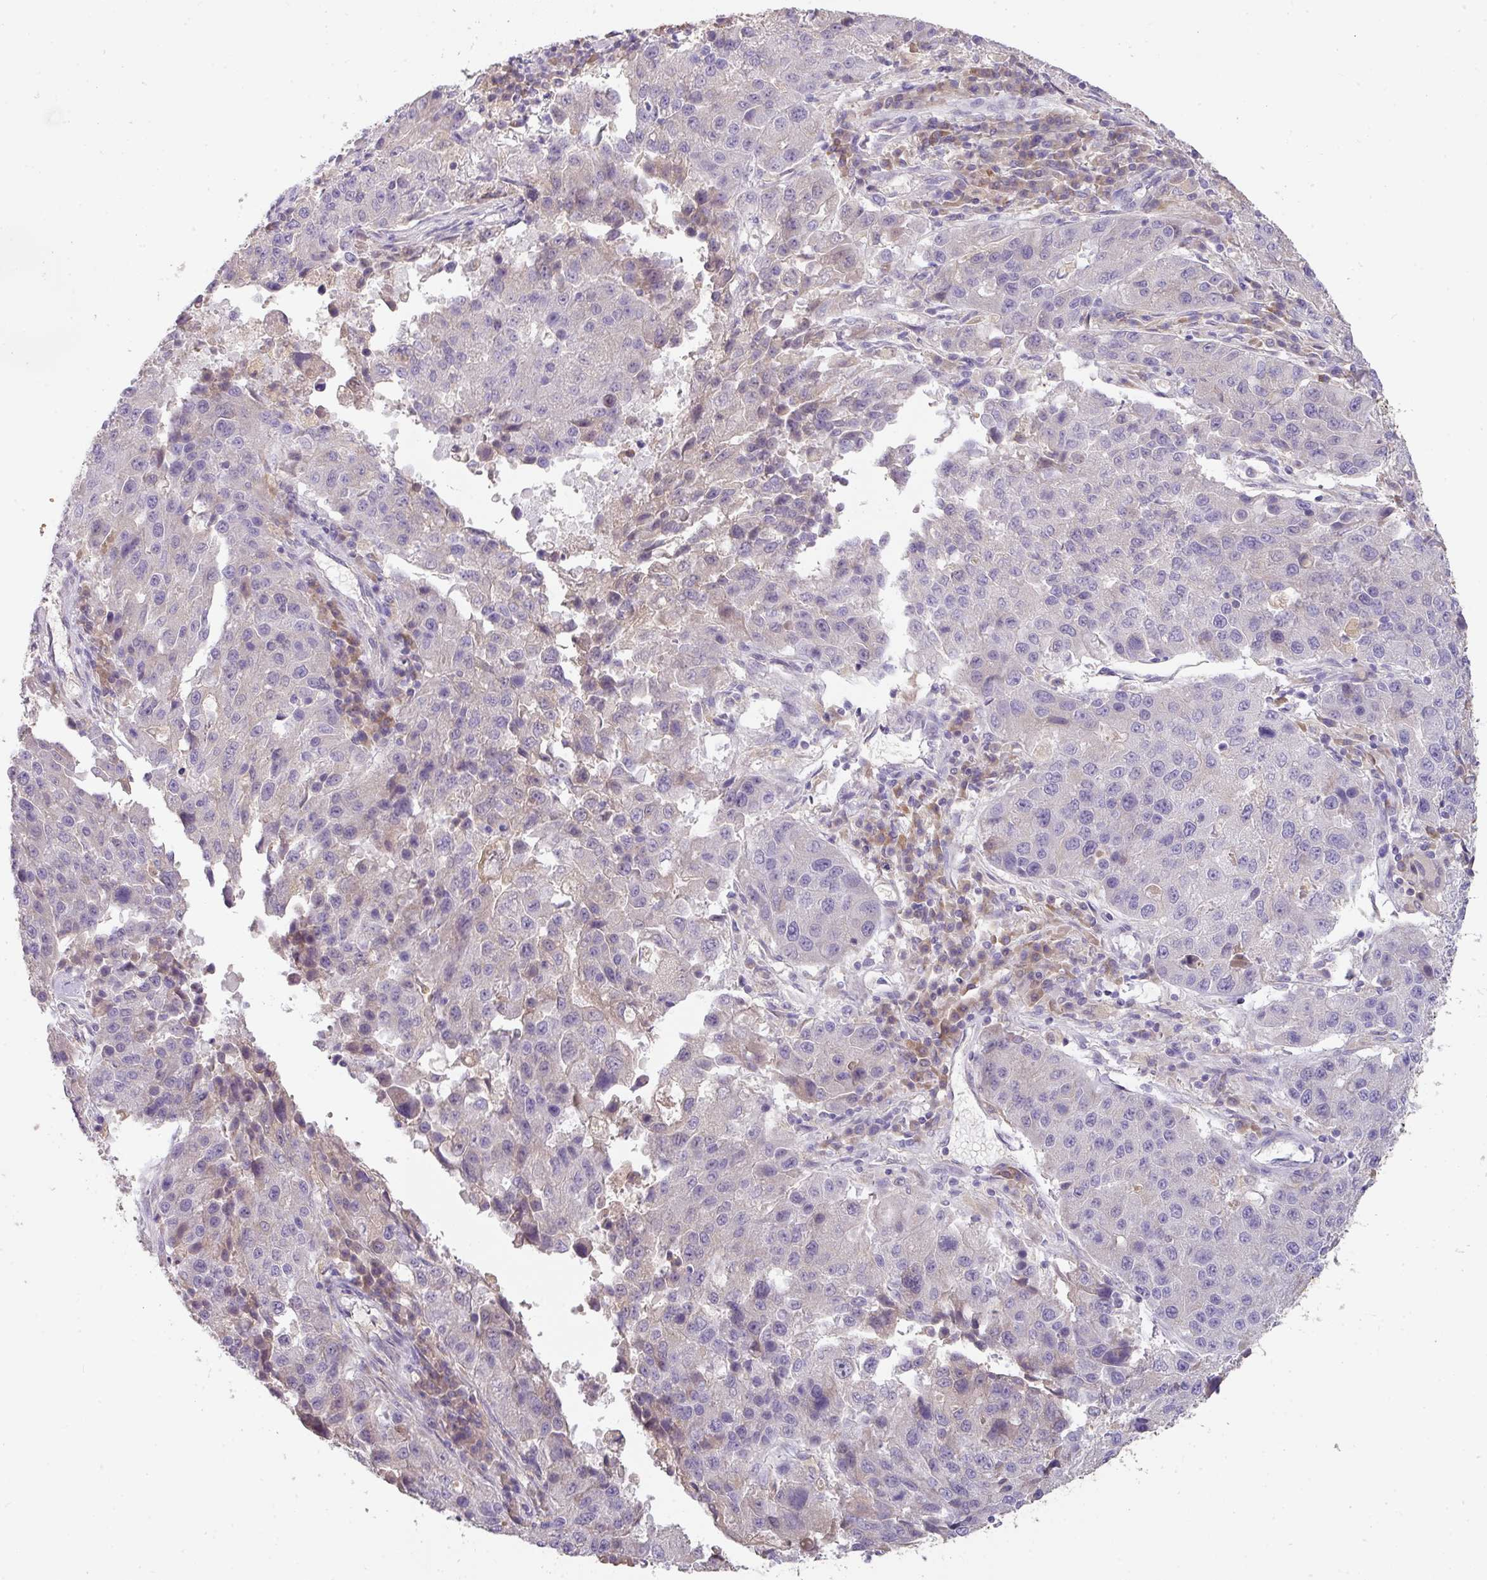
{"staining": {"intensity": "negative", "quantity": "none", "location": "none"}, "tissue": "stomach cancer", "cell_type": "Tumor cells", "image_type": "cancer", "snomed": [{"axis": "morphology", "description": "Adenocarcinoma, NOS"}, {"axis": "topography", "description": "Stomach"}], "caption": "Stomach cancer was stained to show a protein in brown. There is no significant expression in tumor cells. Brightfield microscopy of immunohistochemistry stained with DAB (3,3'-diaminobenzidine) (brown) and hematoxylin (blue), captured at high magnification.", "gene": "ZNF266", "patient": {"sex": "male", "age": 71}}